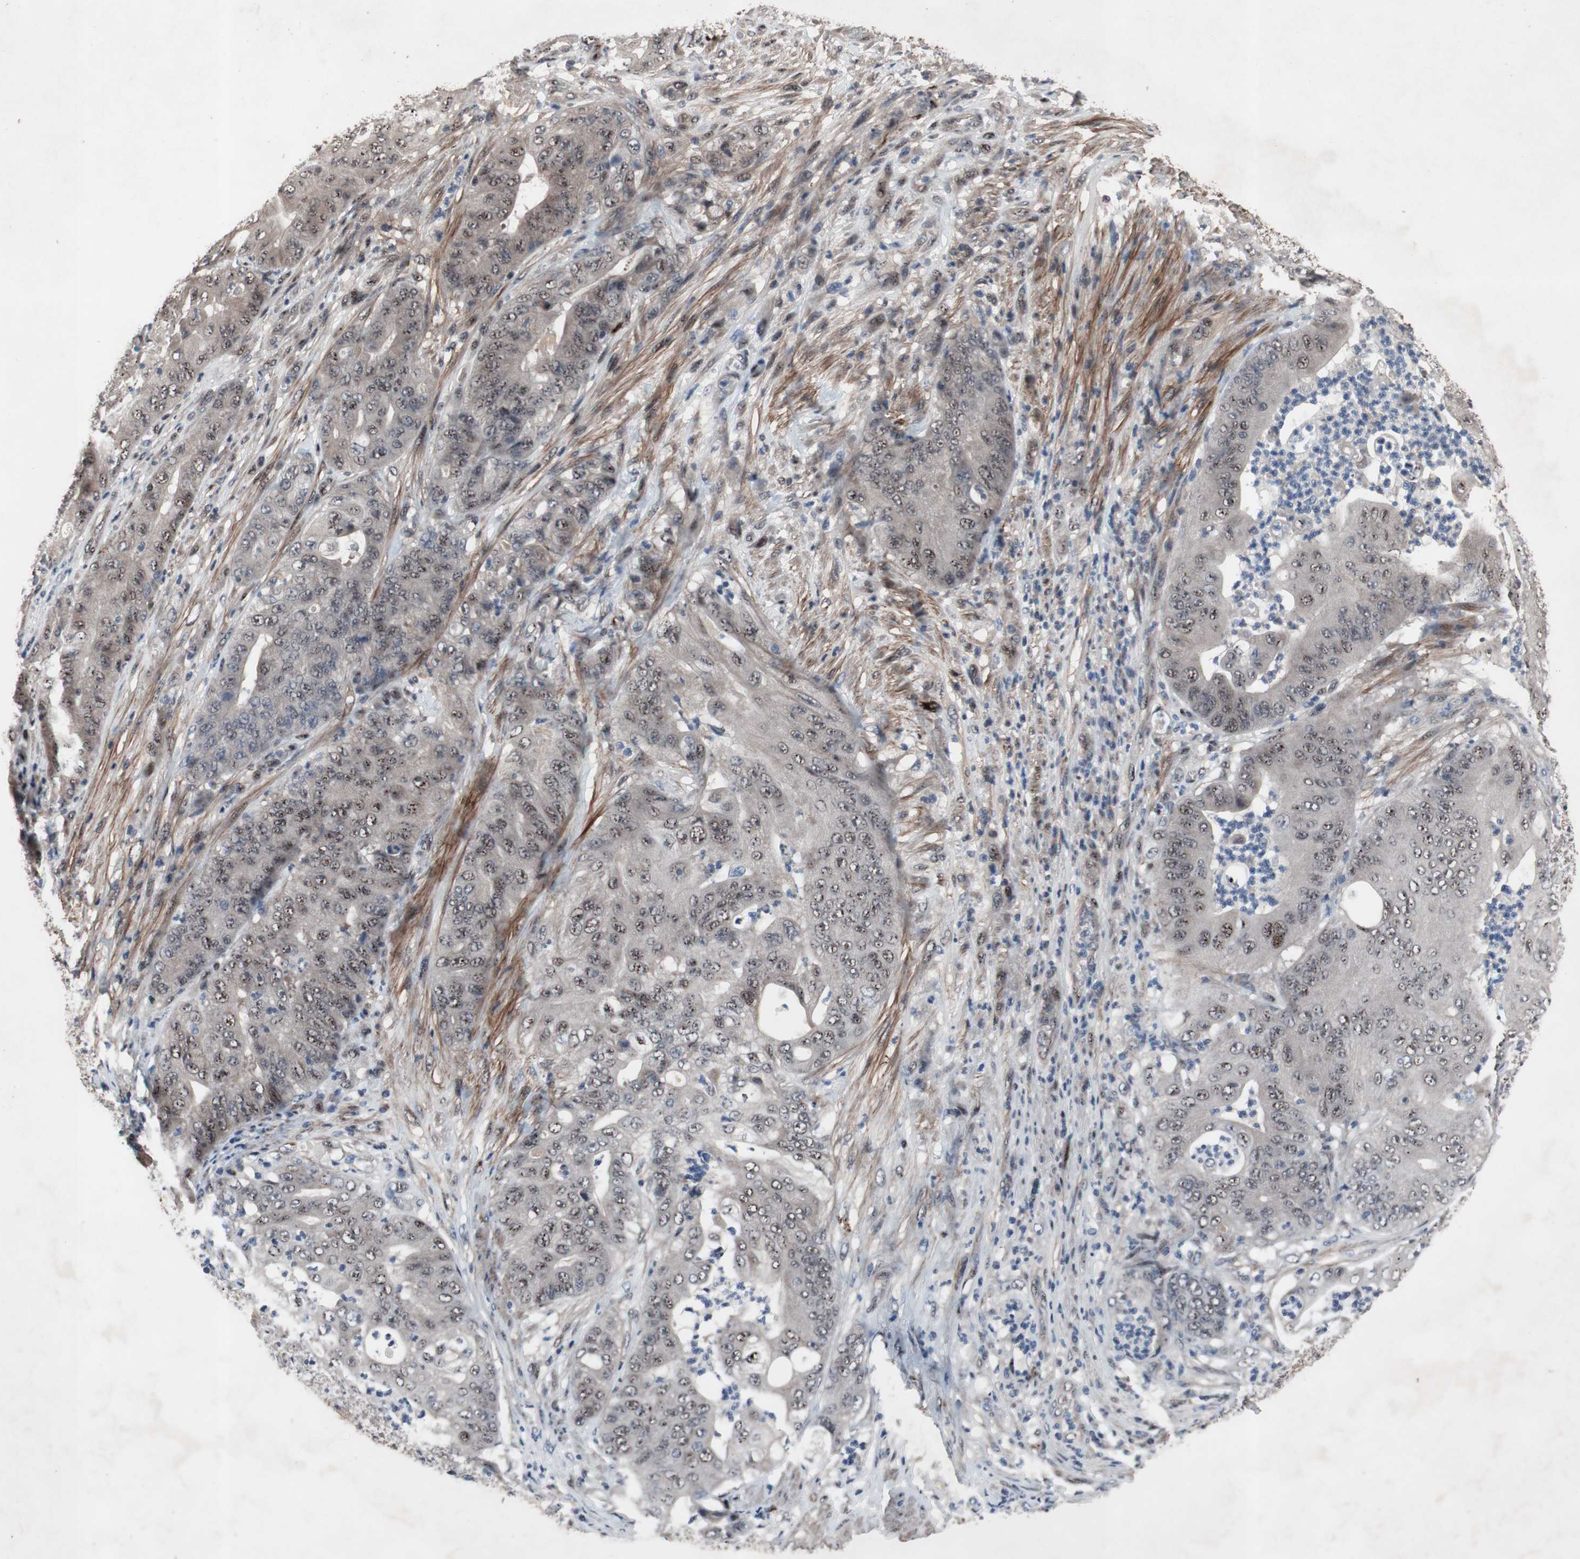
{"staining": {"intensity": "weak", "quantity": ">75%", "location": "nuclear"}, "tissue": "stomach cancer", "cell_type": "Tumor cells", "image_type": "cancer", "snomed": [{"axis": "morphology", "description": "Adenocarcinoma, NOS"}, {"axis": "topography", "description": "Stomach"}], "caption": "Protein staining of stomach cancer tissue reveals weak nuclear staining in approximately >75% of tumor cells.", "gene": "SOX7", "patient": {"sex": "female", "age": 73}}